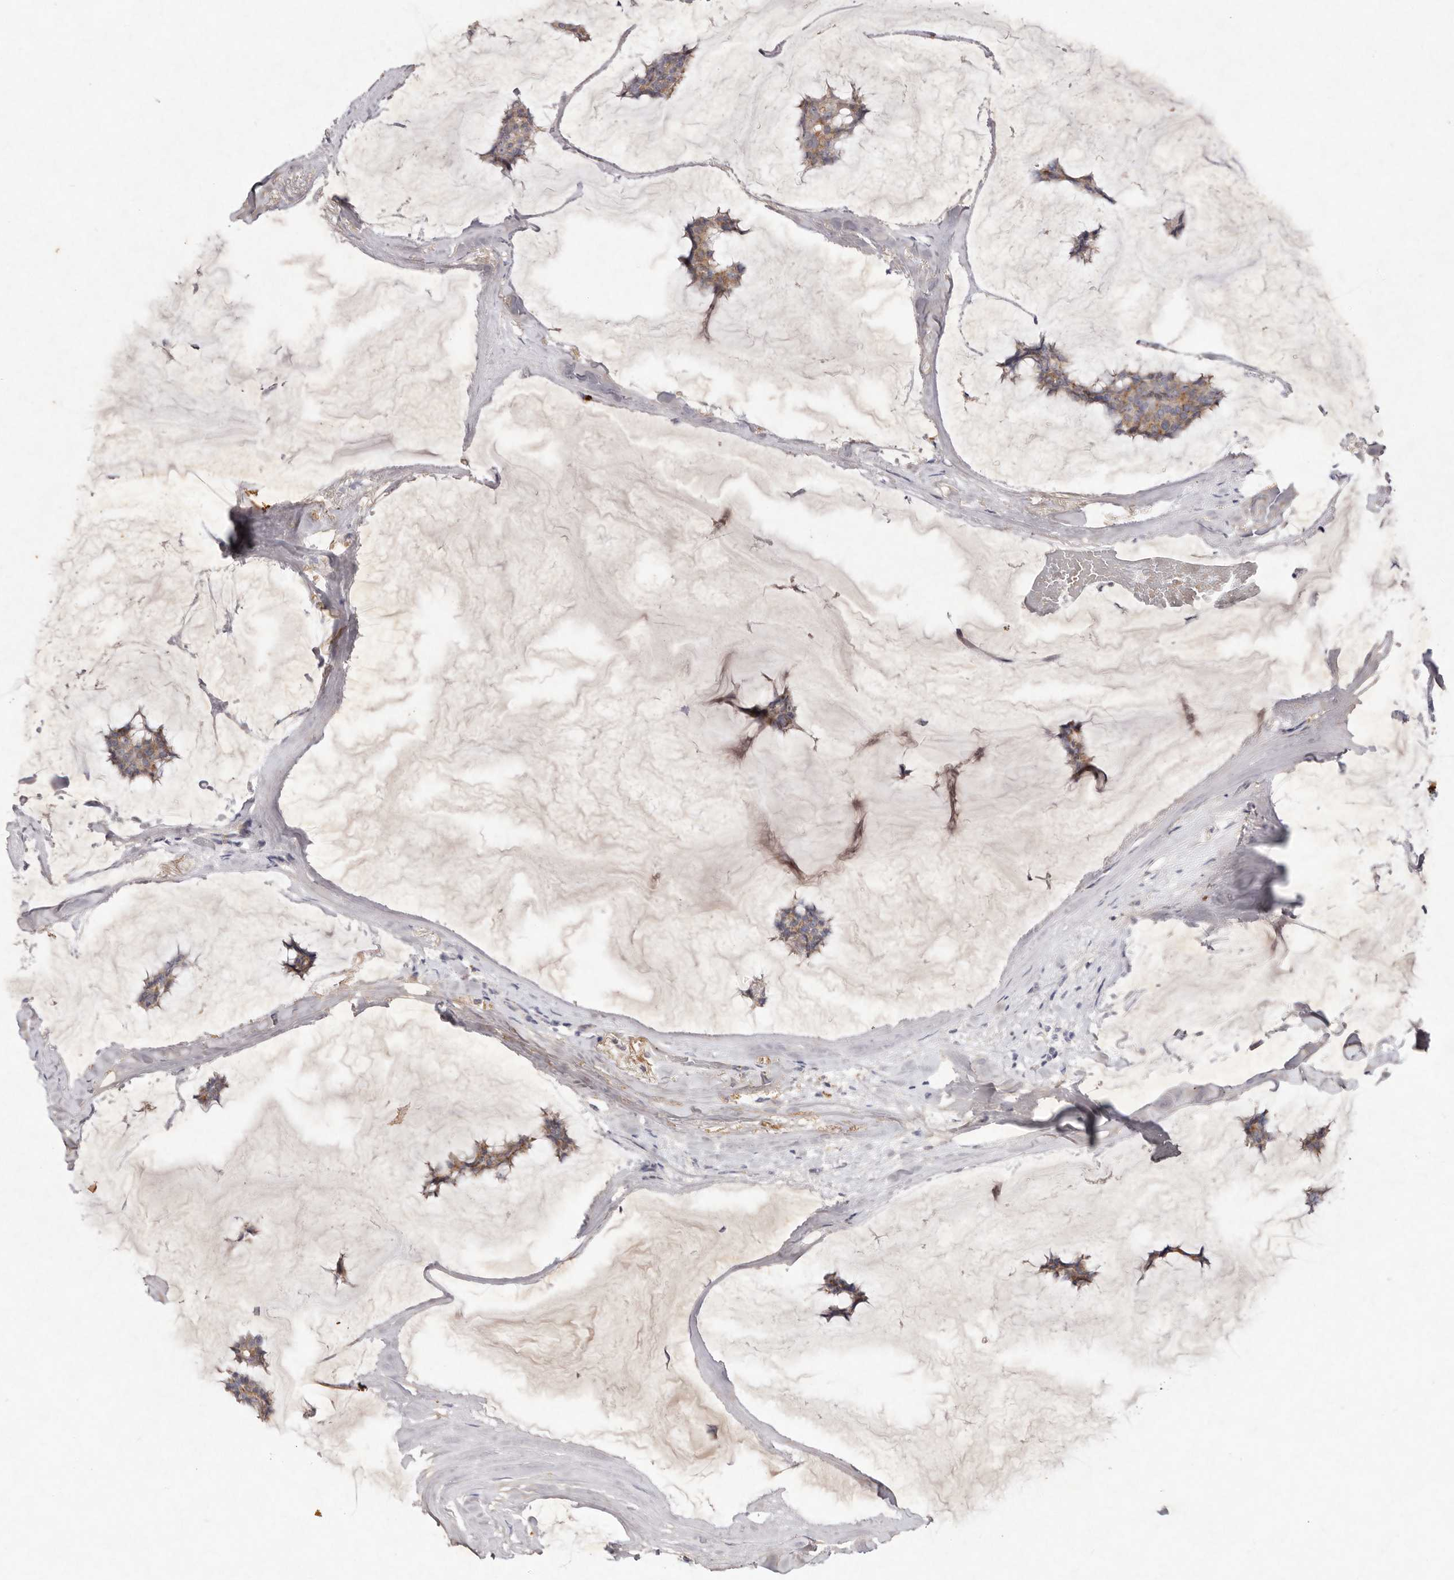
{"staining": {"intensity": "moderate", "quantity": ">75%", "location": "cytoplasmic/membranous"}, "tissue": "breast cancer", "cell_type": "Tumor cells", "image_type": "cancer", "snomed": [{"axis": "morphology", "description": "Duct carcinoma"}, {"axis": "topography", "description": "Breast"}], "caption": "High-power microscopy captured an immunohistochemistry (IHC) micrograph of breast infiltrating ductal carcinoma, revealing moderate cytoplasmic/membranous positivity in about >75% of tumor cells. Nuclei are stained in blue.", "gene": "USP24", "patient": {"sex": "female", "age": 93}}